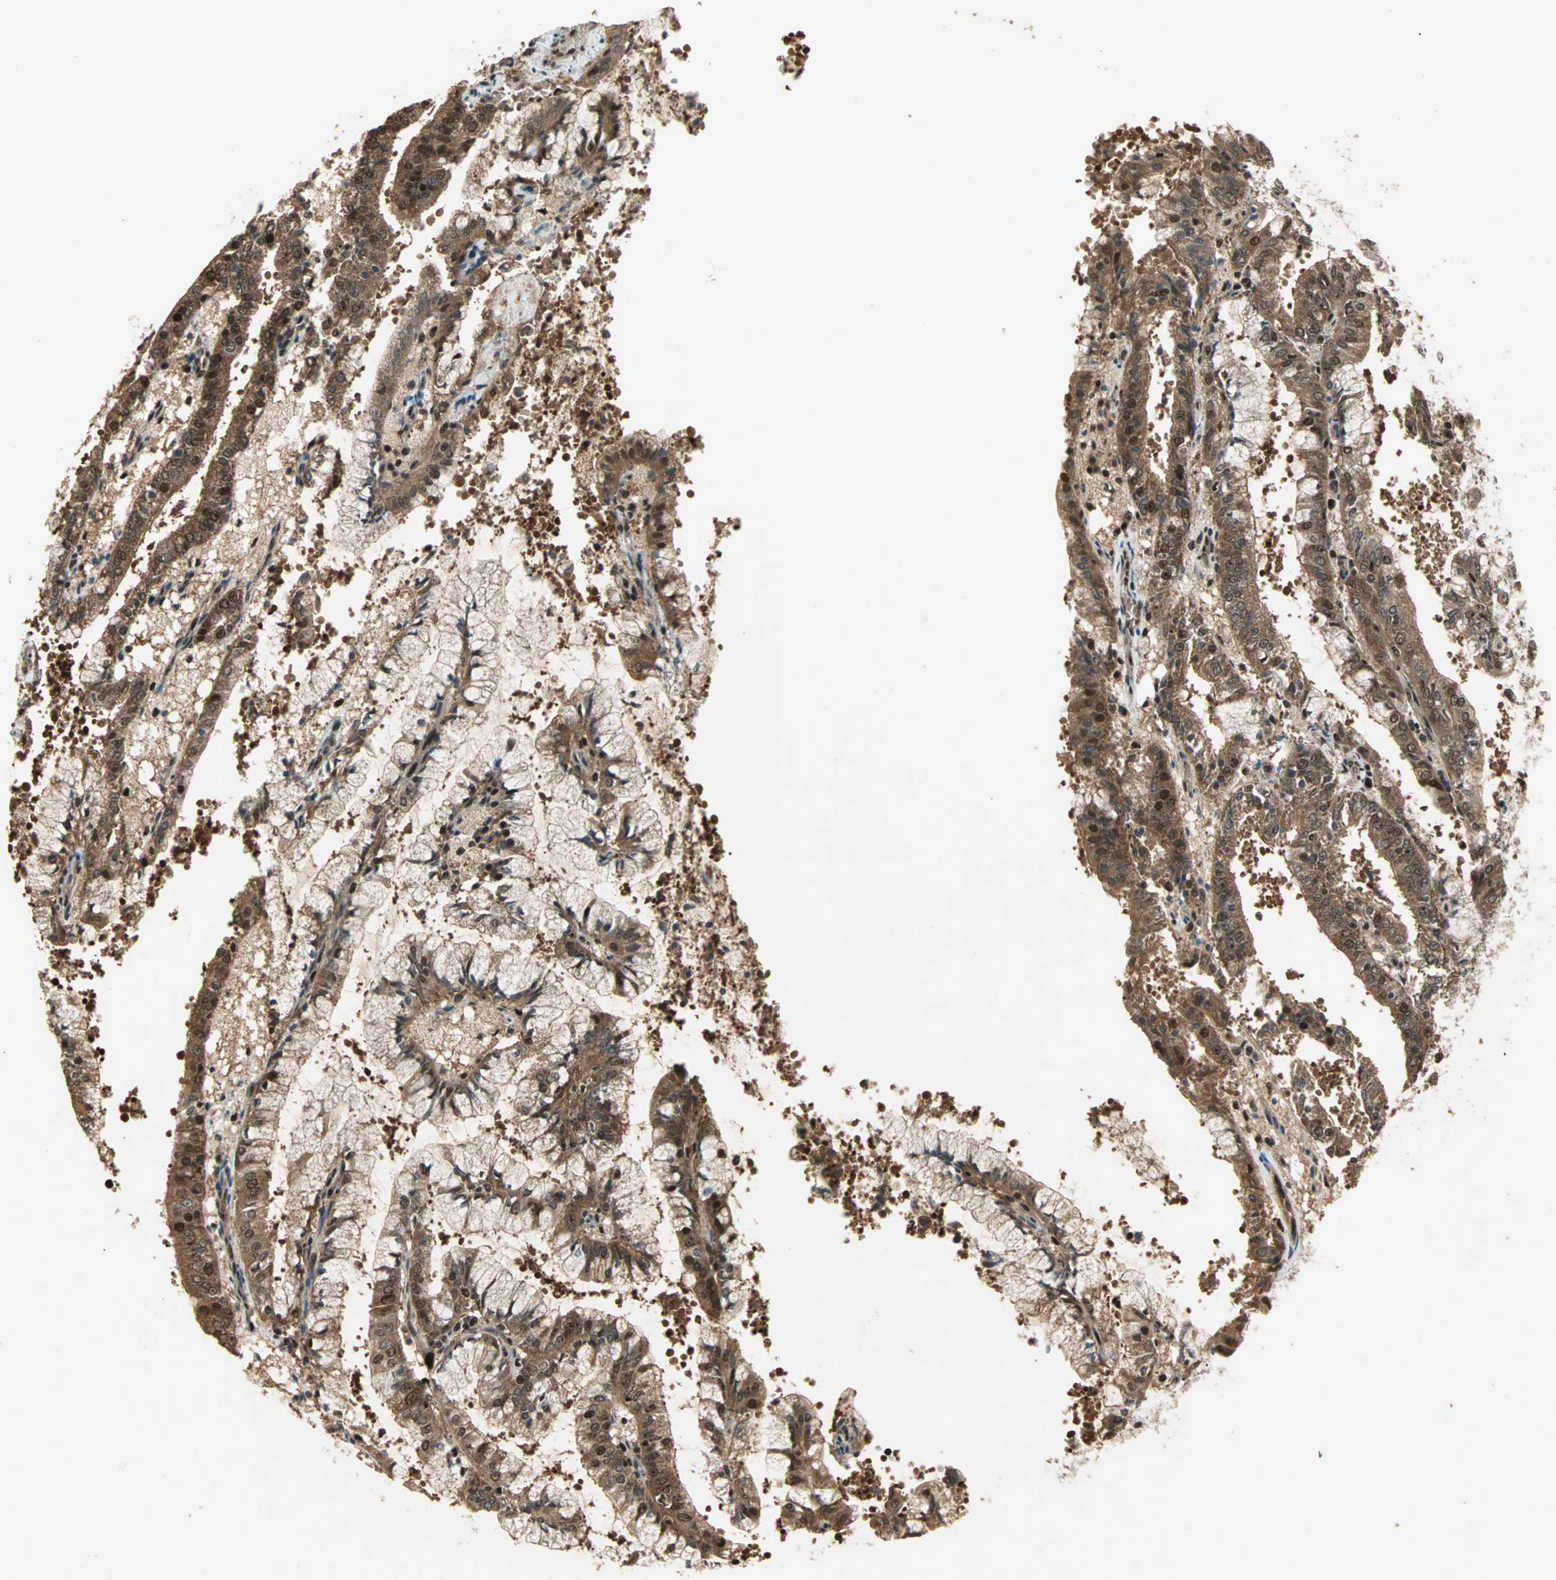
{"staining": {"intensity": "strong", "quantity": ">75%", "location": "cytoplasmic/membranous,nuclear"}, "tissue": "endometrial cancer", "cell_type": "Tumor cells", "image_type": "cancer", "snomed": [{"axis": "morphology", "description": "Adenocarcinoma, NOS"}, {"axis": "topography", "description": "Endometrium"}], "caption": "A brown stain highlights strong cytoplasmic/membranous and nuclear staining of a protein in human endometrial cancer (adenocarcinoma) tumor cells.", "gene": "ZNF44", "patient": {"sex": "female", "age": 63}}